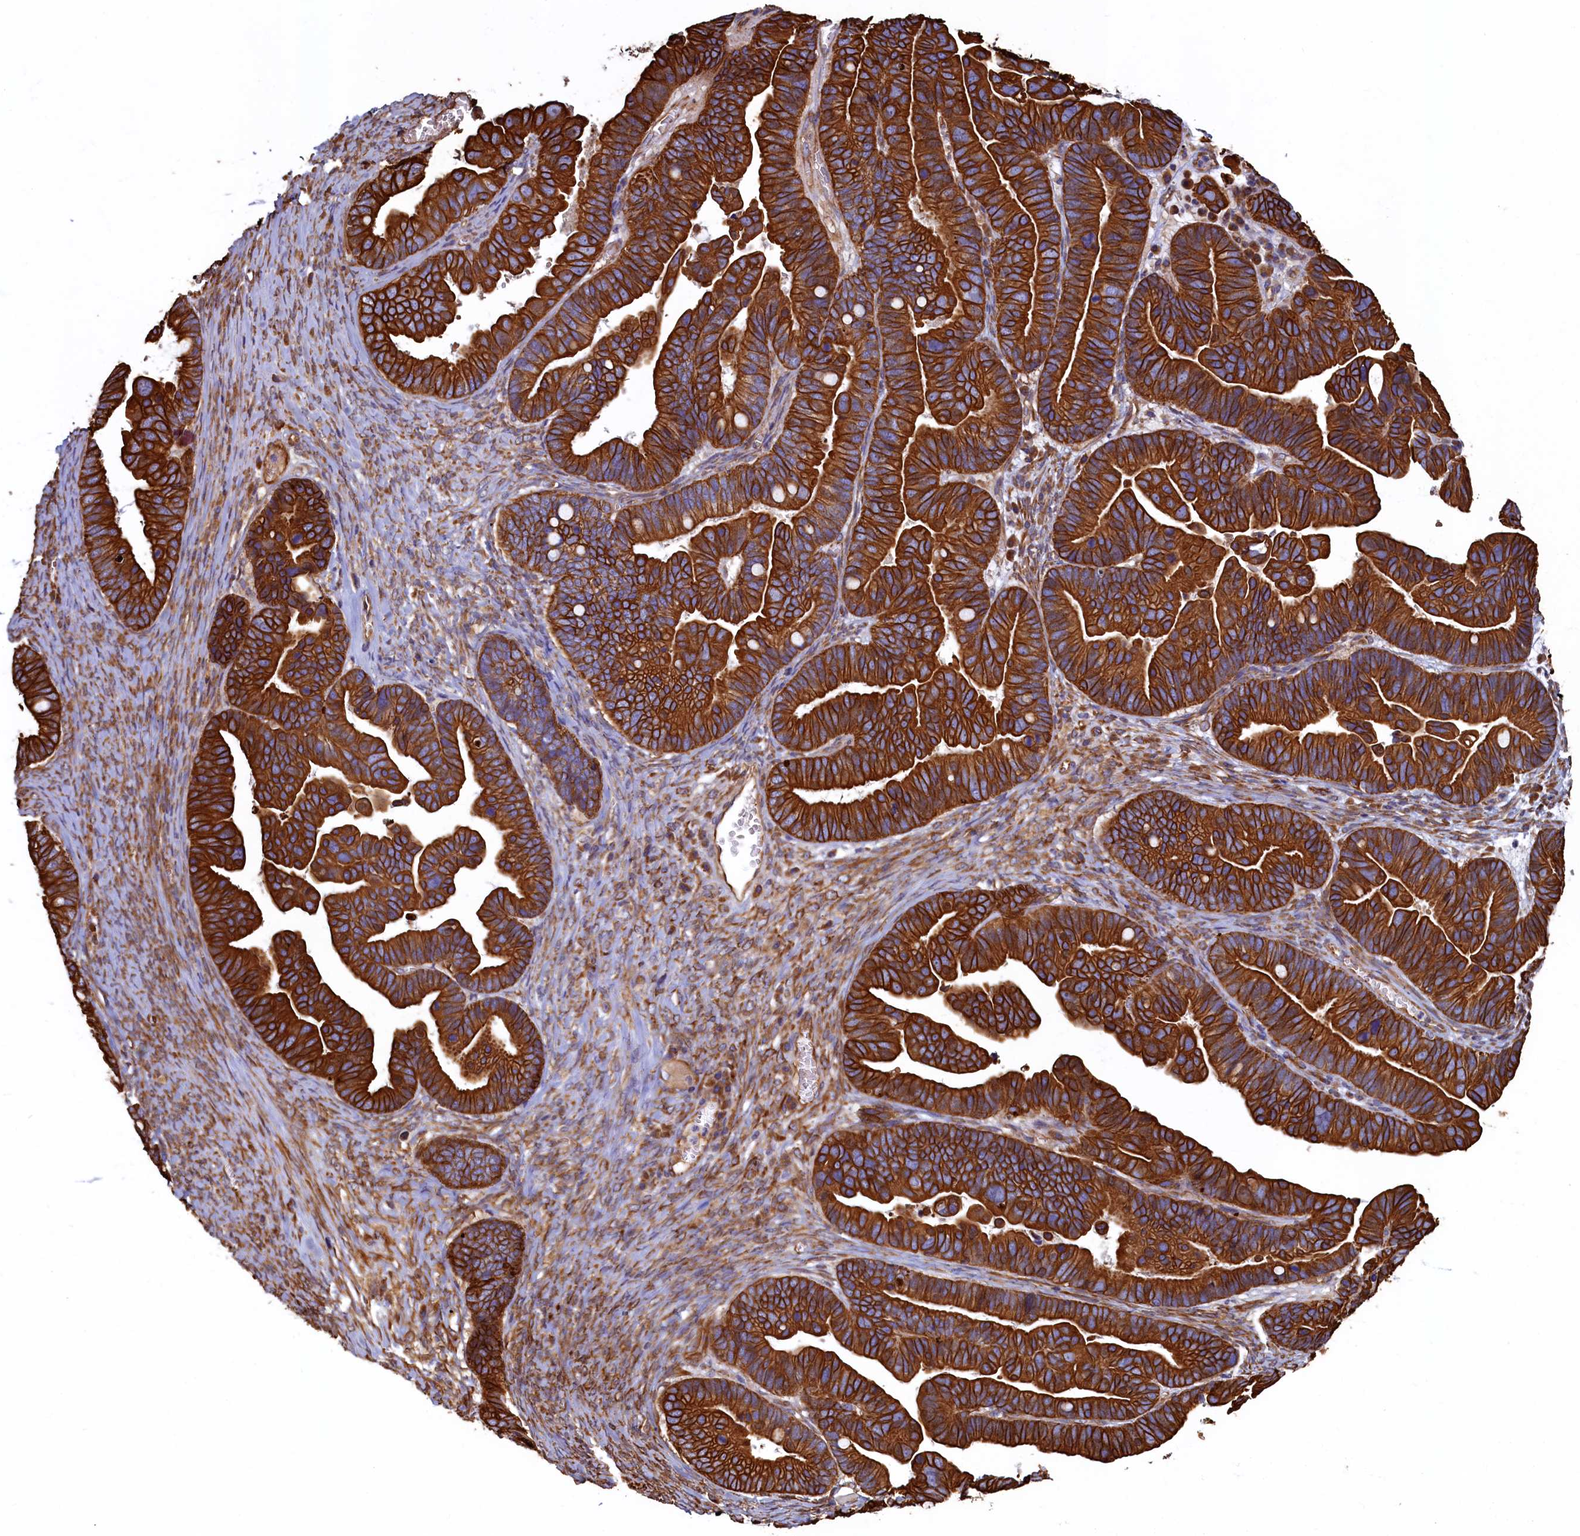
{"staining": {"intensity": "strong", "quantity": ">75%", "location": "cytoplasmic/membranous"}, "tissue": "ovarian cancer", "cell_type": "Tumor cells", "image_type": "cancer", "snomed": [{"axis": "morphology", "description": "Cystadenocarcinoma, serous, NOS"}, {"axis": "topography", "description": "Ovary"}], "caption": "Protein expression analysis of human ovarian cancer (serous cystadenocarcinoma) reveals strong cytoplasmic/membranous expression in approximately >75% of tumor cells.", "gene": "LRRC57", "patient": {"sex": "female", "age": 56}}